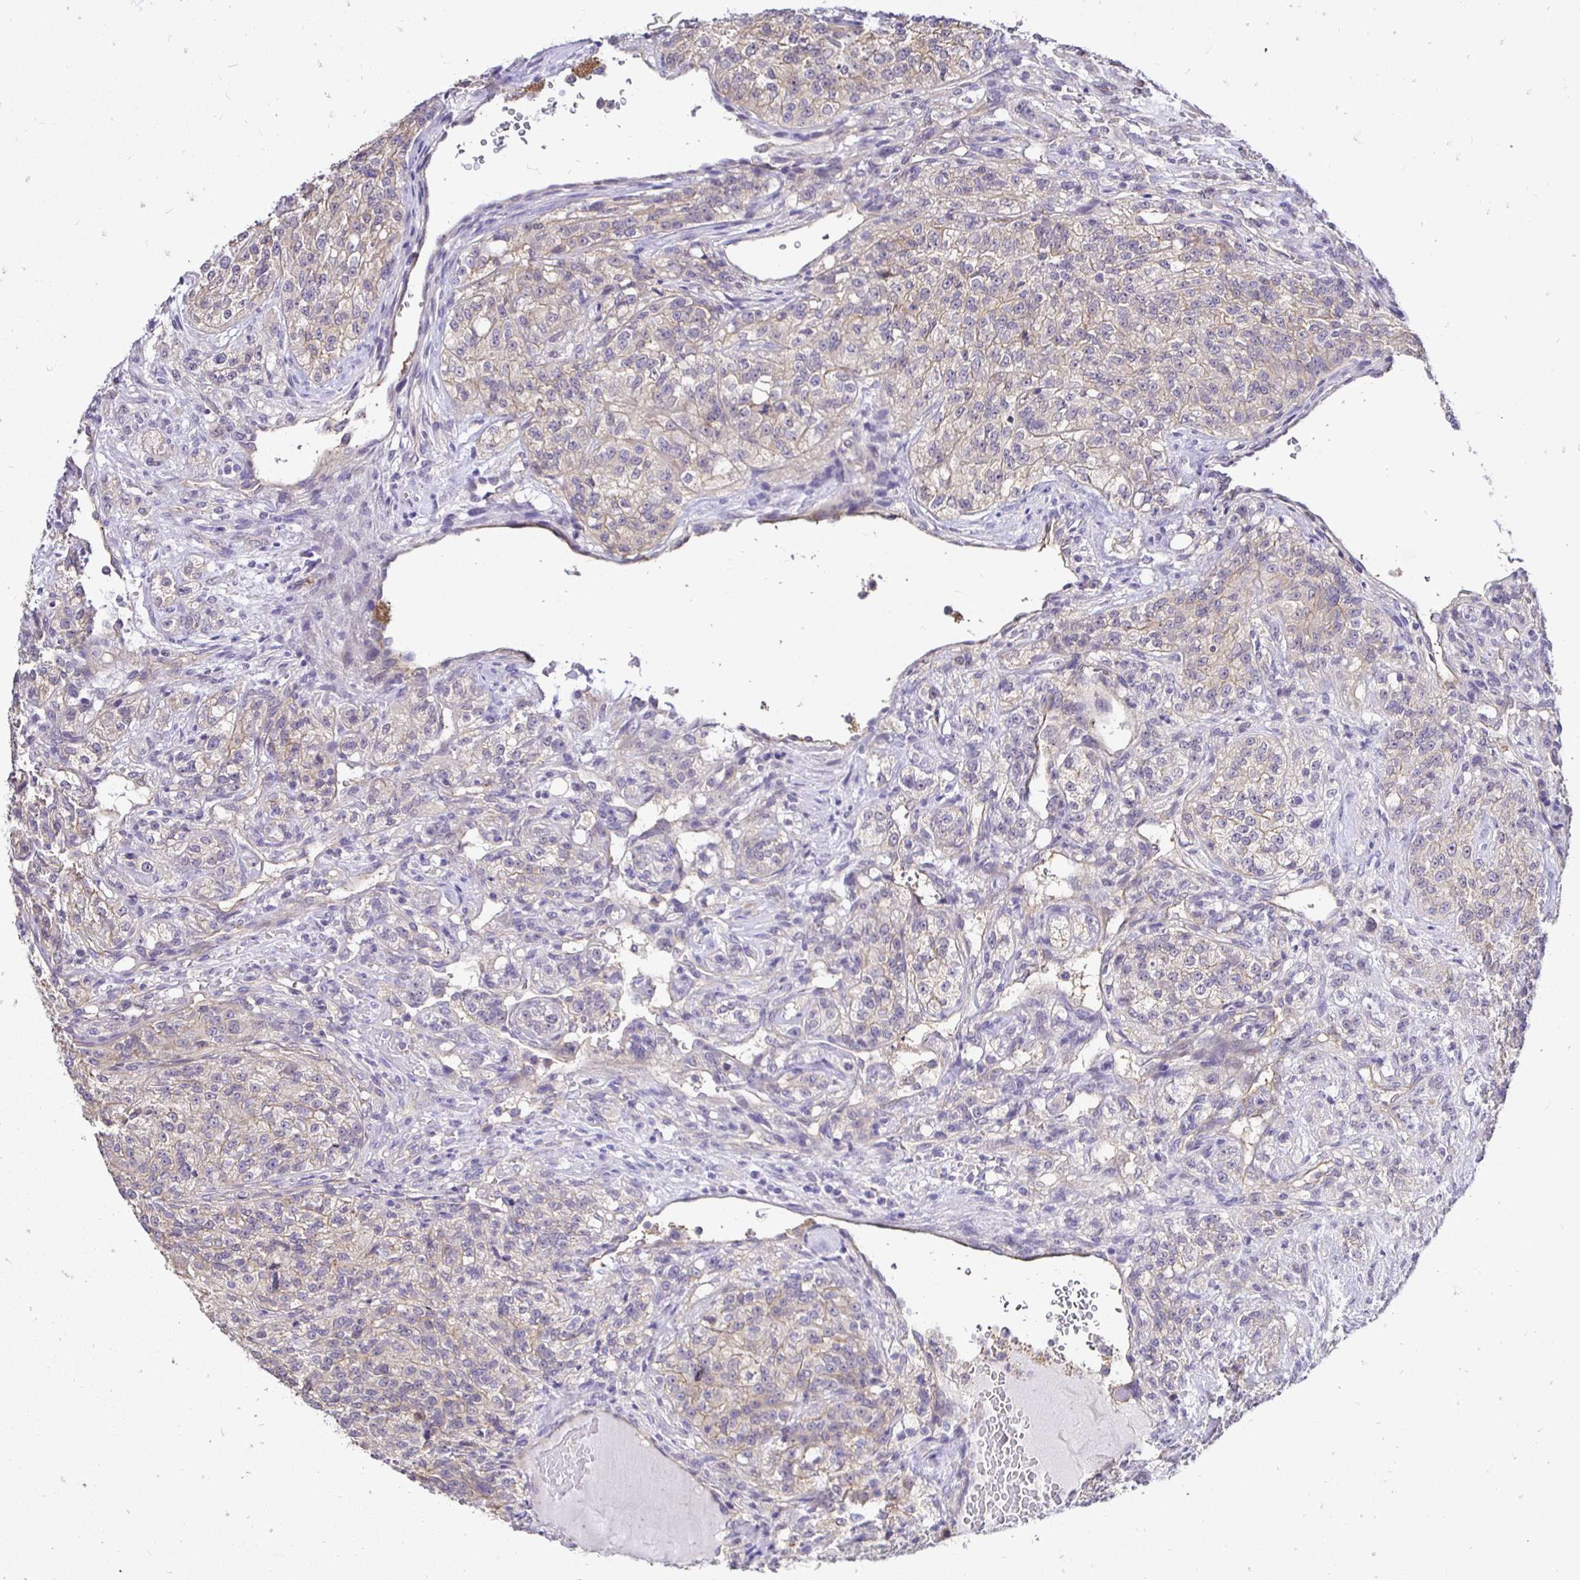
{"staining": {"intensity": "negative", "quantity": "none", "location": "none"}, "tissue": "renal cancer", "cell_type": "Tumor cells", "image_type": "cancer", "snomed": [{"axis": "morphology", "description": "Adenocarcinoma, NOS"}, {"axis": "topography", "description": "Kidney"}], "caption": "Immunohistochemistry histopathology image of neoplastic tissue: human renal cancer (adenocarcinoma) stained with DAB shows no significant protein positivity in tumor cells.", "gene": "SLC9A1", "patient": {"sex": "female", "age": 63}}